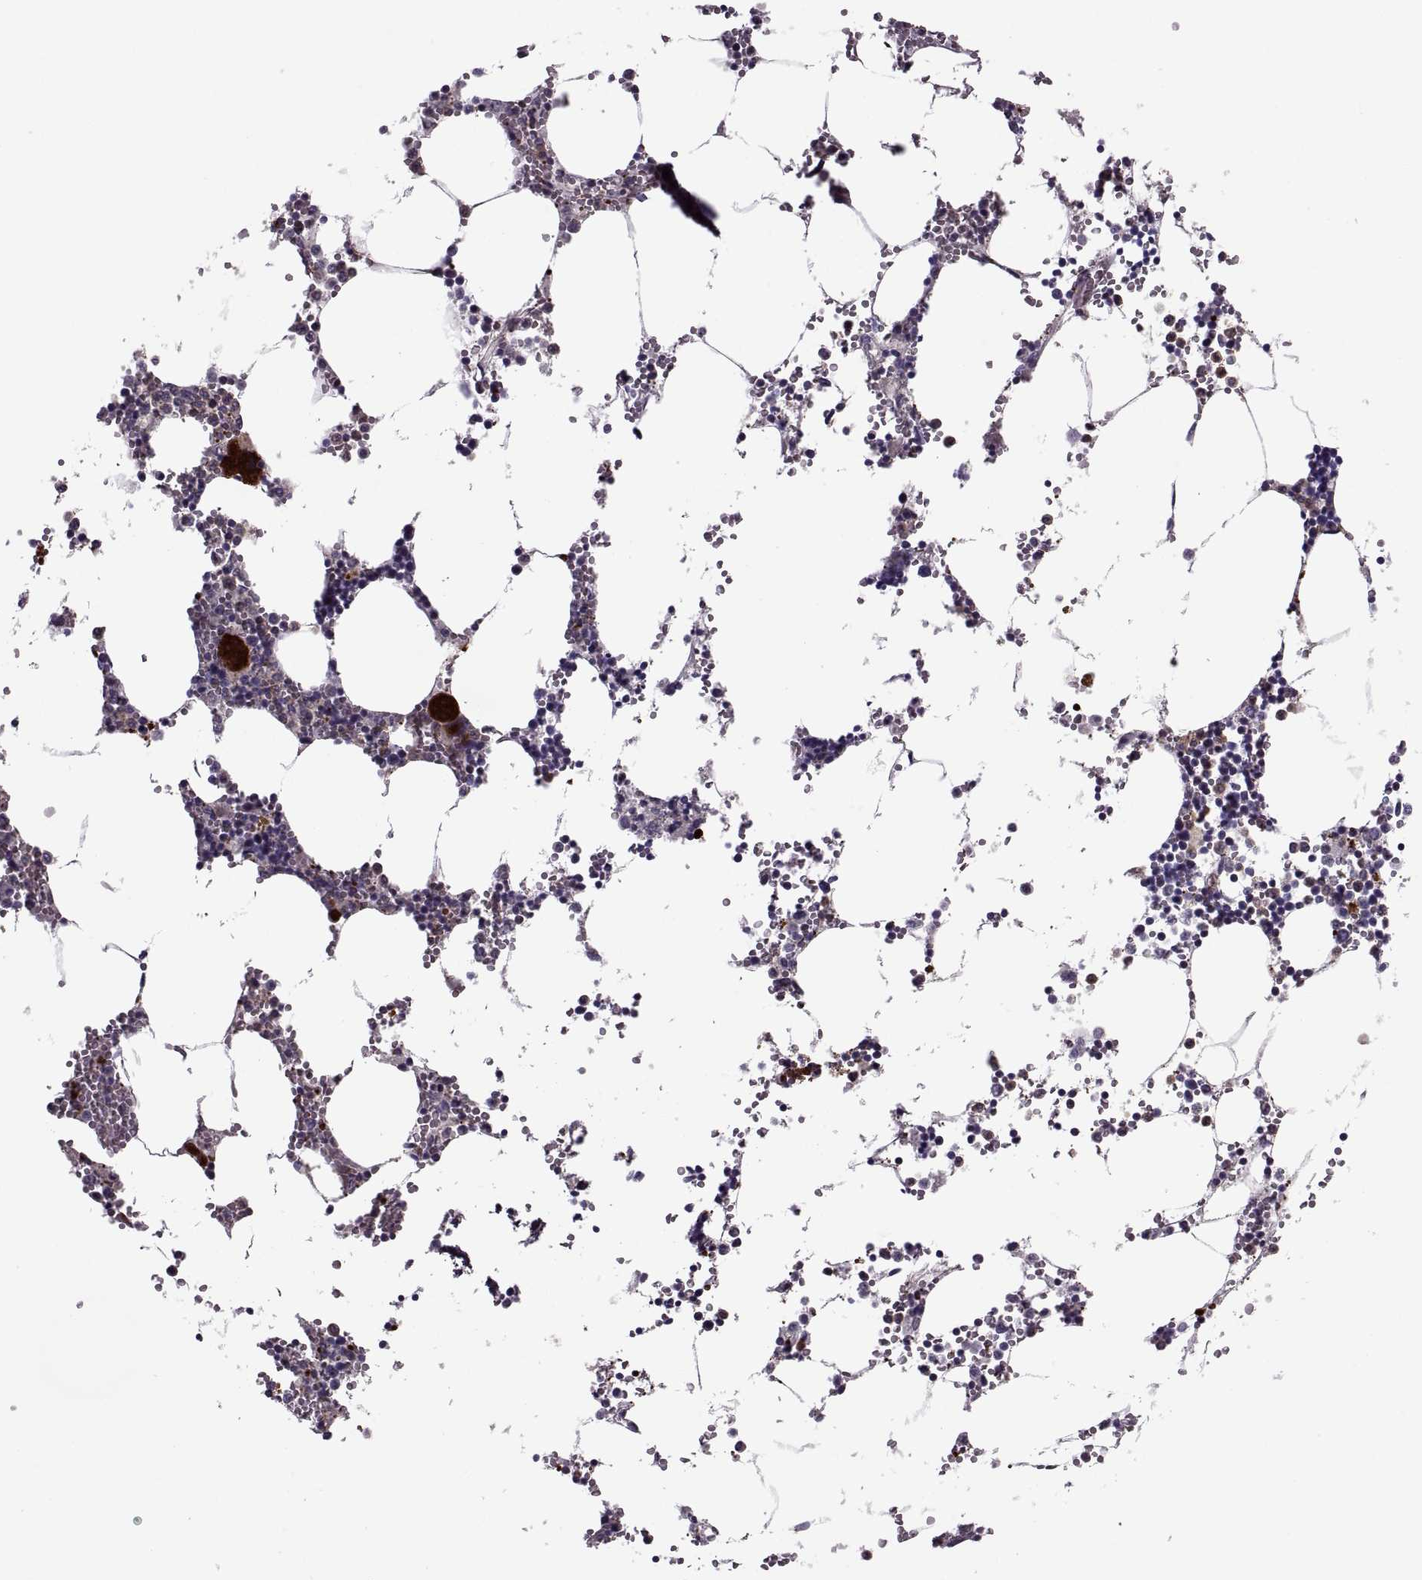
{"staining": {"intensity": "strong", "quantity": "<25%", "location": "cytoplasmic/membranous"}, "tissue": "bone marrow", "cell_type": "Hematopoietic cells", "image_type": "normal", "snomed": [{"axis": "morphology", "description": "Normal tissue, NOS"}, {"axis": "topography", "description": "Bone marrow"}], "caption": "Unremarkable bone marrow was stained to show a protein in brown. There is medium levels of strong cytoplasmic/membranous staining in about <25% of hematopoietic cells.", "gene": "SLC2A14", "patient": {"sex": "male", "age": 54}}